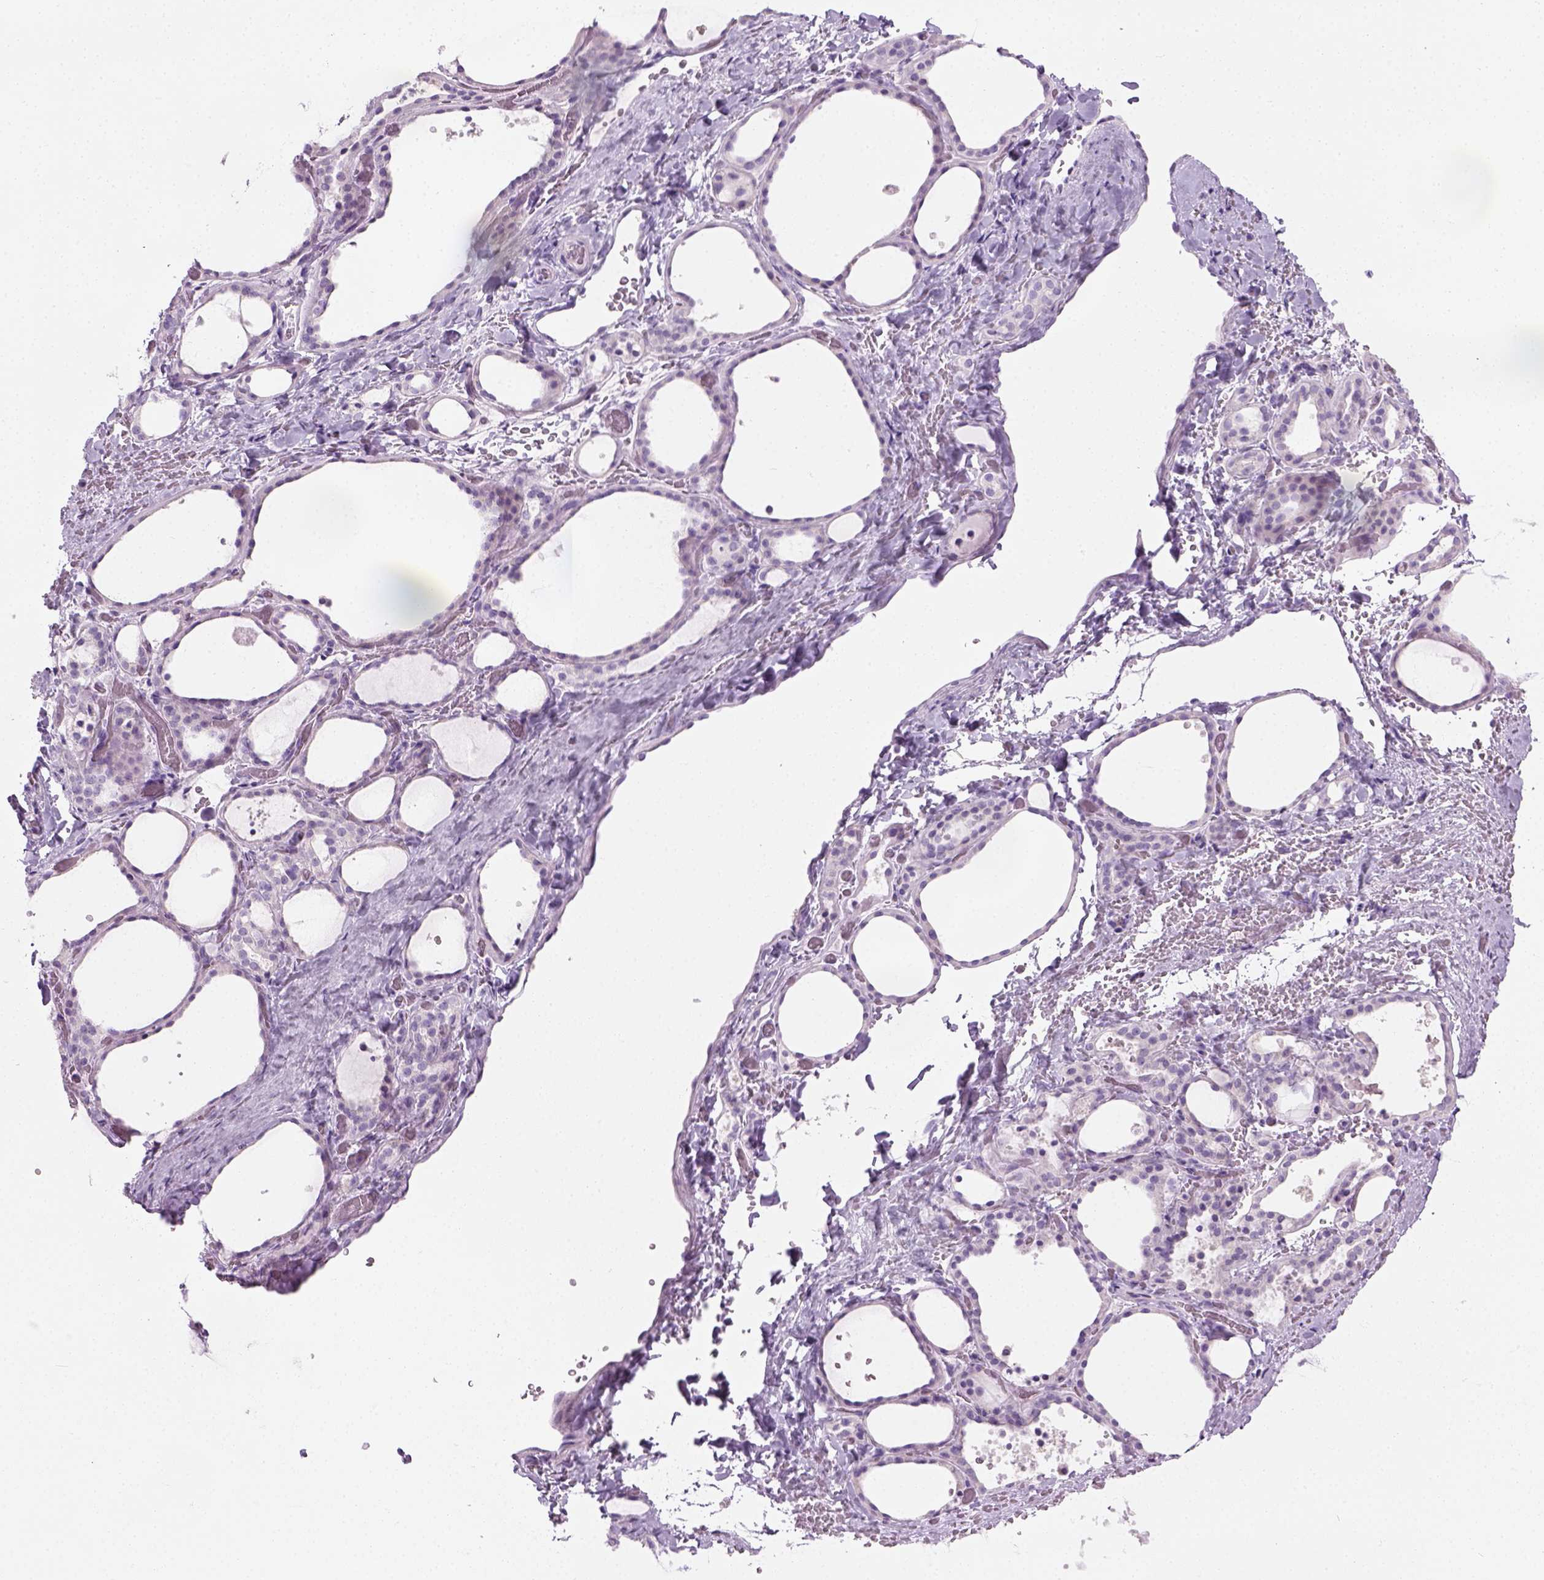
{"staining": {"intensity": "negative", "quantity": "none", "location": "none"}, "tissue": "thyroid gland", "cell_type": "Glandular cells", "image_type": "normal", "snomed": [{"axis": "morphology", "description": "Normal tissue, NOS"}, {"axis": "topography", "description": "Thyroid gland"}], "caption": "Unremarkable thyroid gland was stained to show a protein in brown. There is no significant expression in glandular cells. The staining is performed using DAB (3,3'-diaminobenzidine) brown chromogen with nuclei counter-stained in using hematoxylin.", "gene": "CIBAR2", "patient": {"sex": "female", "age": 36}}